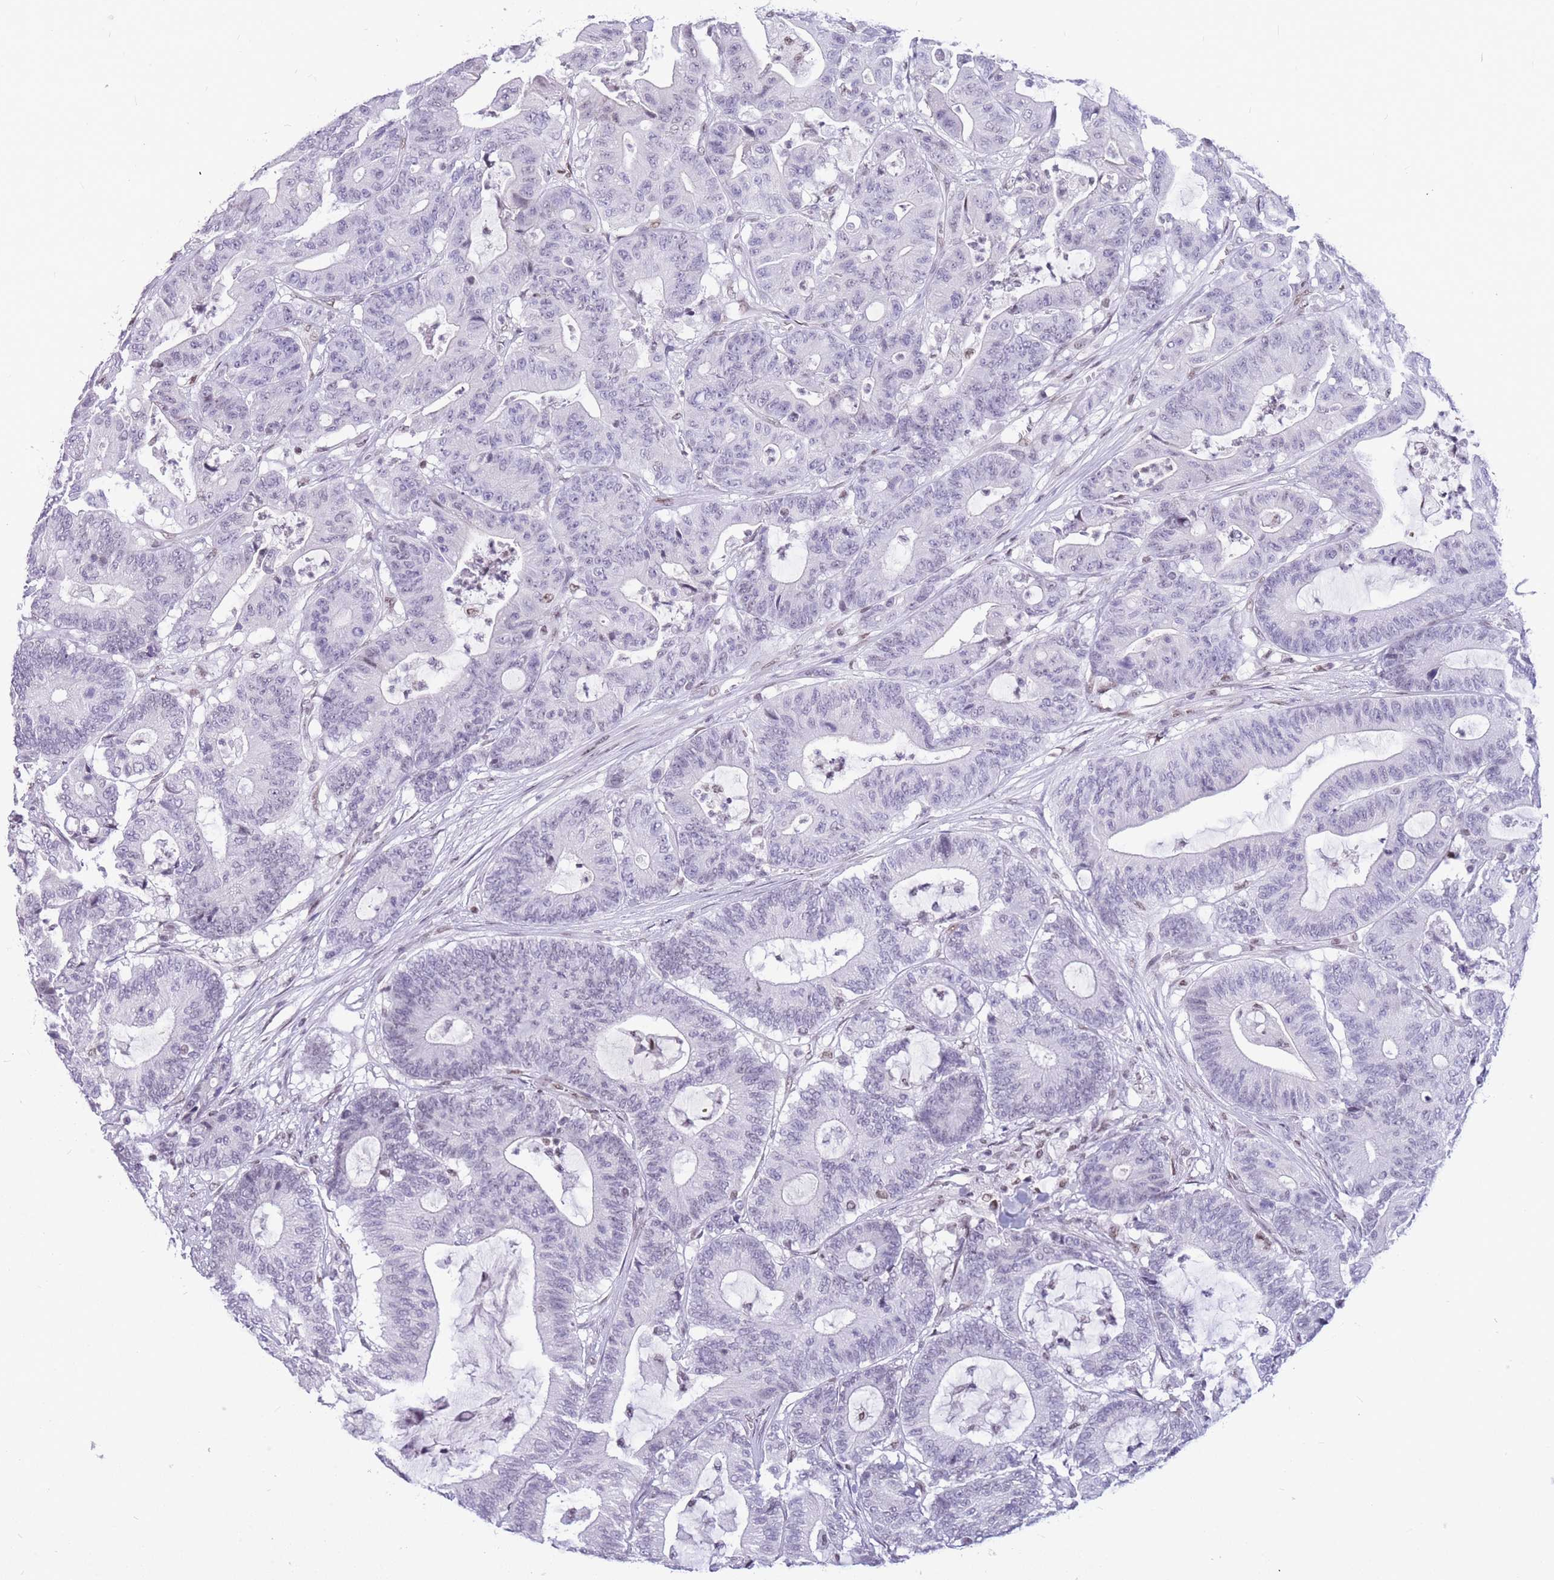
{"staining": {"intensity": "negative", "quantity": "none", "location": "none"}, "tissue": "colorectal cancer", "cell_type": "Tumor cells", "image_type": "cancer", "snomed": [{"axis": "morphology", "description": "Adenocarcinoma, NOS"}, {"axis": "topography", "description": "Colon"}], "caption": "Tumor cells show no significant expression in colorectal cancer.", "gene": "HMGN1", "patient": {"sex": "female", "age": 84}}